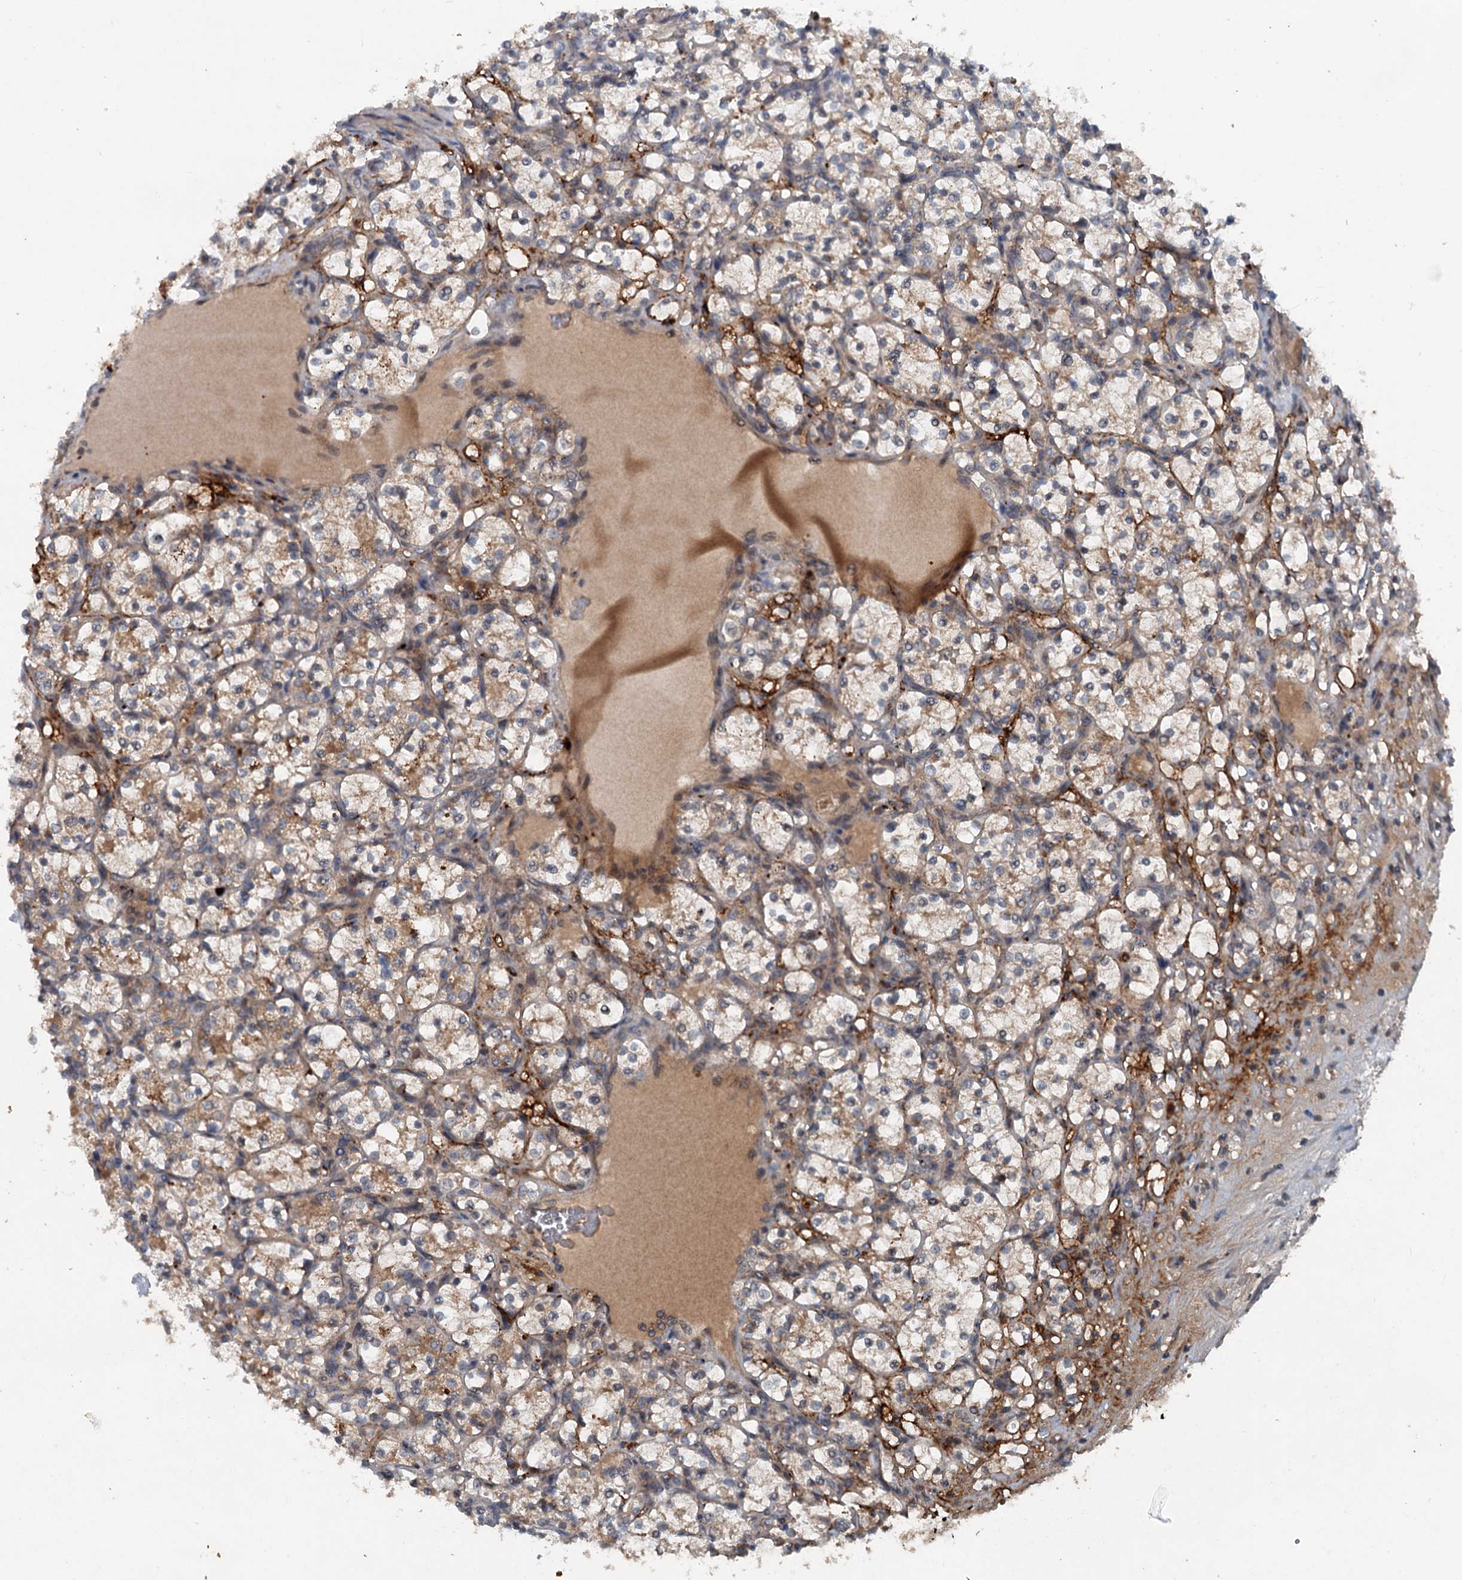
{"staining": {"intensity": "moderate", "quantity": "<25%", "location": "cytoplasmic/membranous"}, "tissue": "renal cancer", "cell_type": "Tumor cells", "image_type": "cancer", "snomed": [{"axis": "morphology", "description": "Adenocarcinoma, NOS"}, {"axis": "topography", "description": "Kidney"}], "caption": "Adenocarcinoma (renal) was stained to show a protein in brown. There is low levels of moderate cytoplasmic/membranous staining in about <25% of tumor cells.", "gene": "N4BP2L2", "patient": {"sex": "female", "age": 69}}